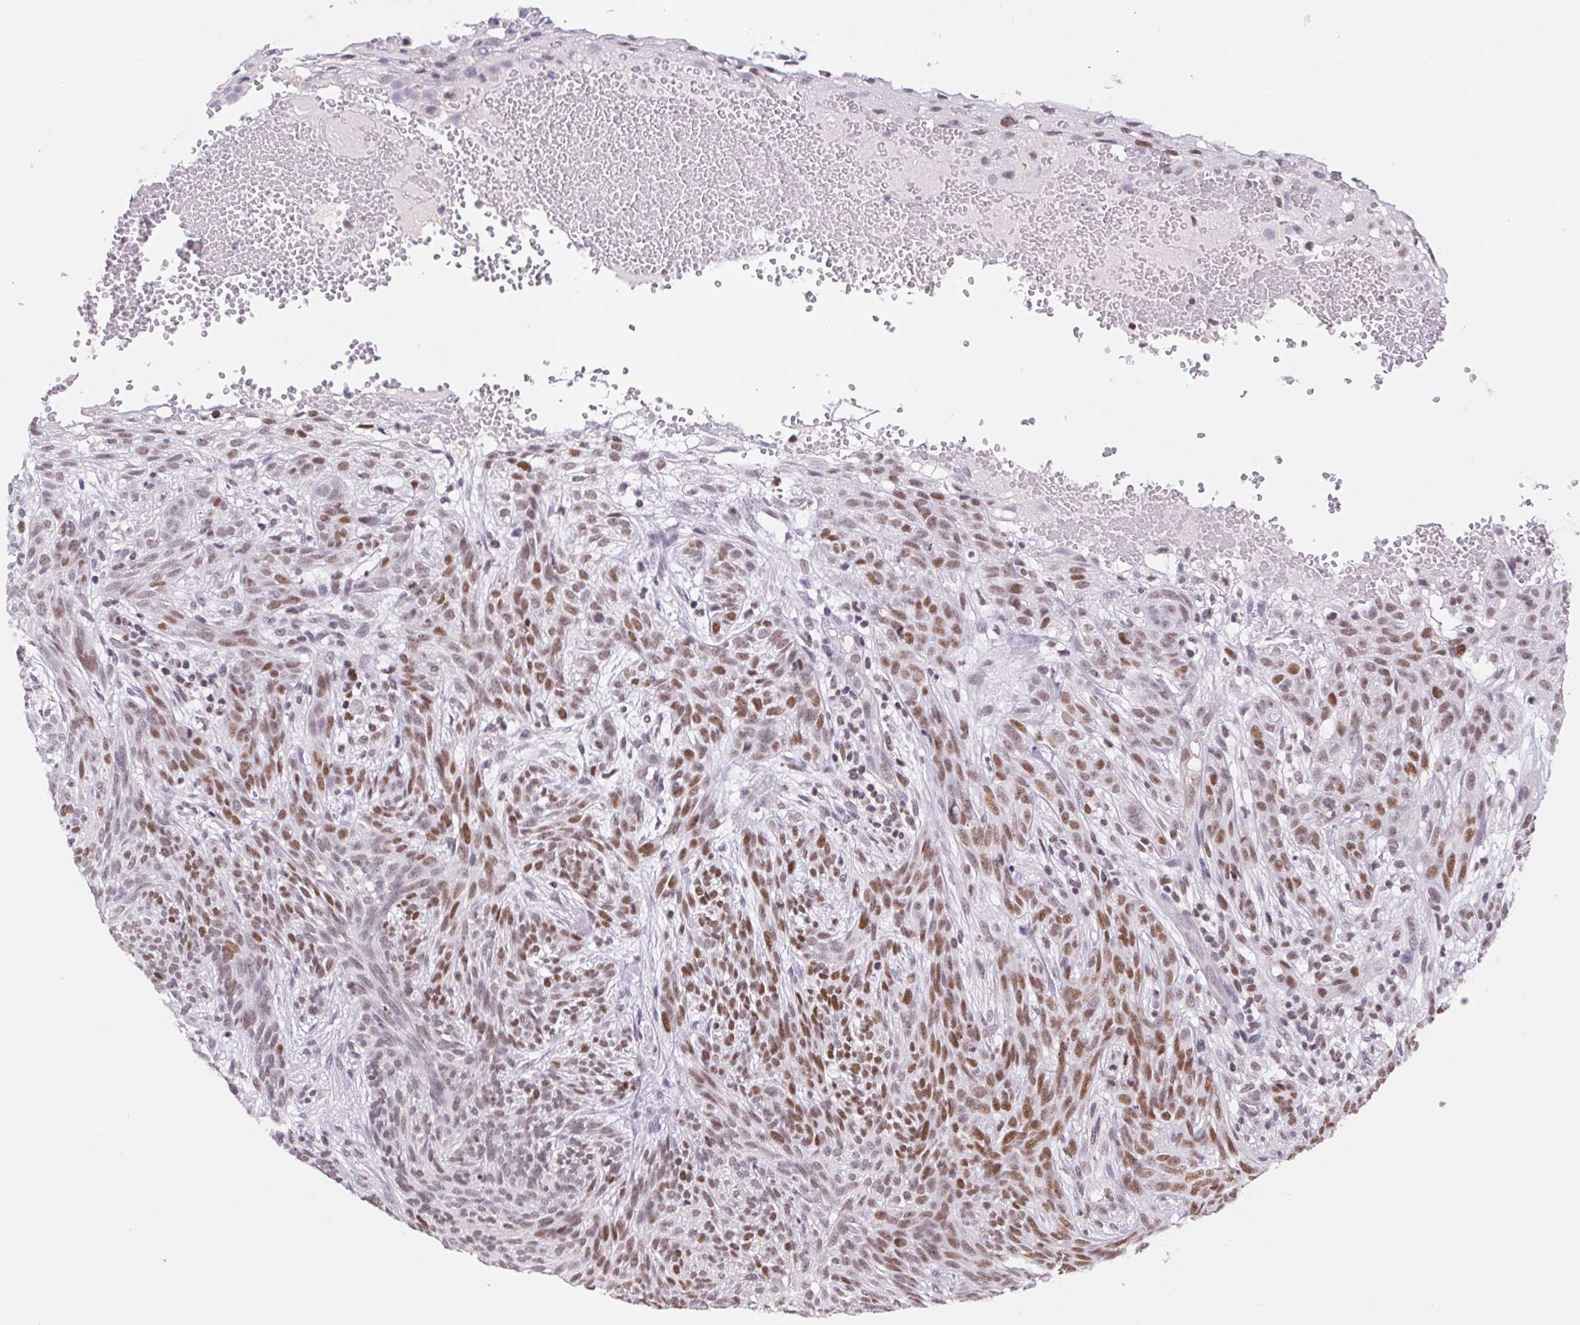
{"staining": {"intensity": "moderate", "quantity": "25%-75%", "location": "nuclear"}, "tissue": "skin cancer", "cell_type": "Tumor cells", "image_type": "cancer", "snomed": [{"axis": "morphology", "description": "Basal cell carcinoma"}, {"axis": "topography", "description": "Skin"}], "caption": "Human skin cancer (basal cell carcinoma) stained for a protein (brown) reveals moderate nuclear positive staining in approximately 25%-75% of tumor cells.", "gene": "POLD3", "patient": {"sex": "male", "age": 84}}